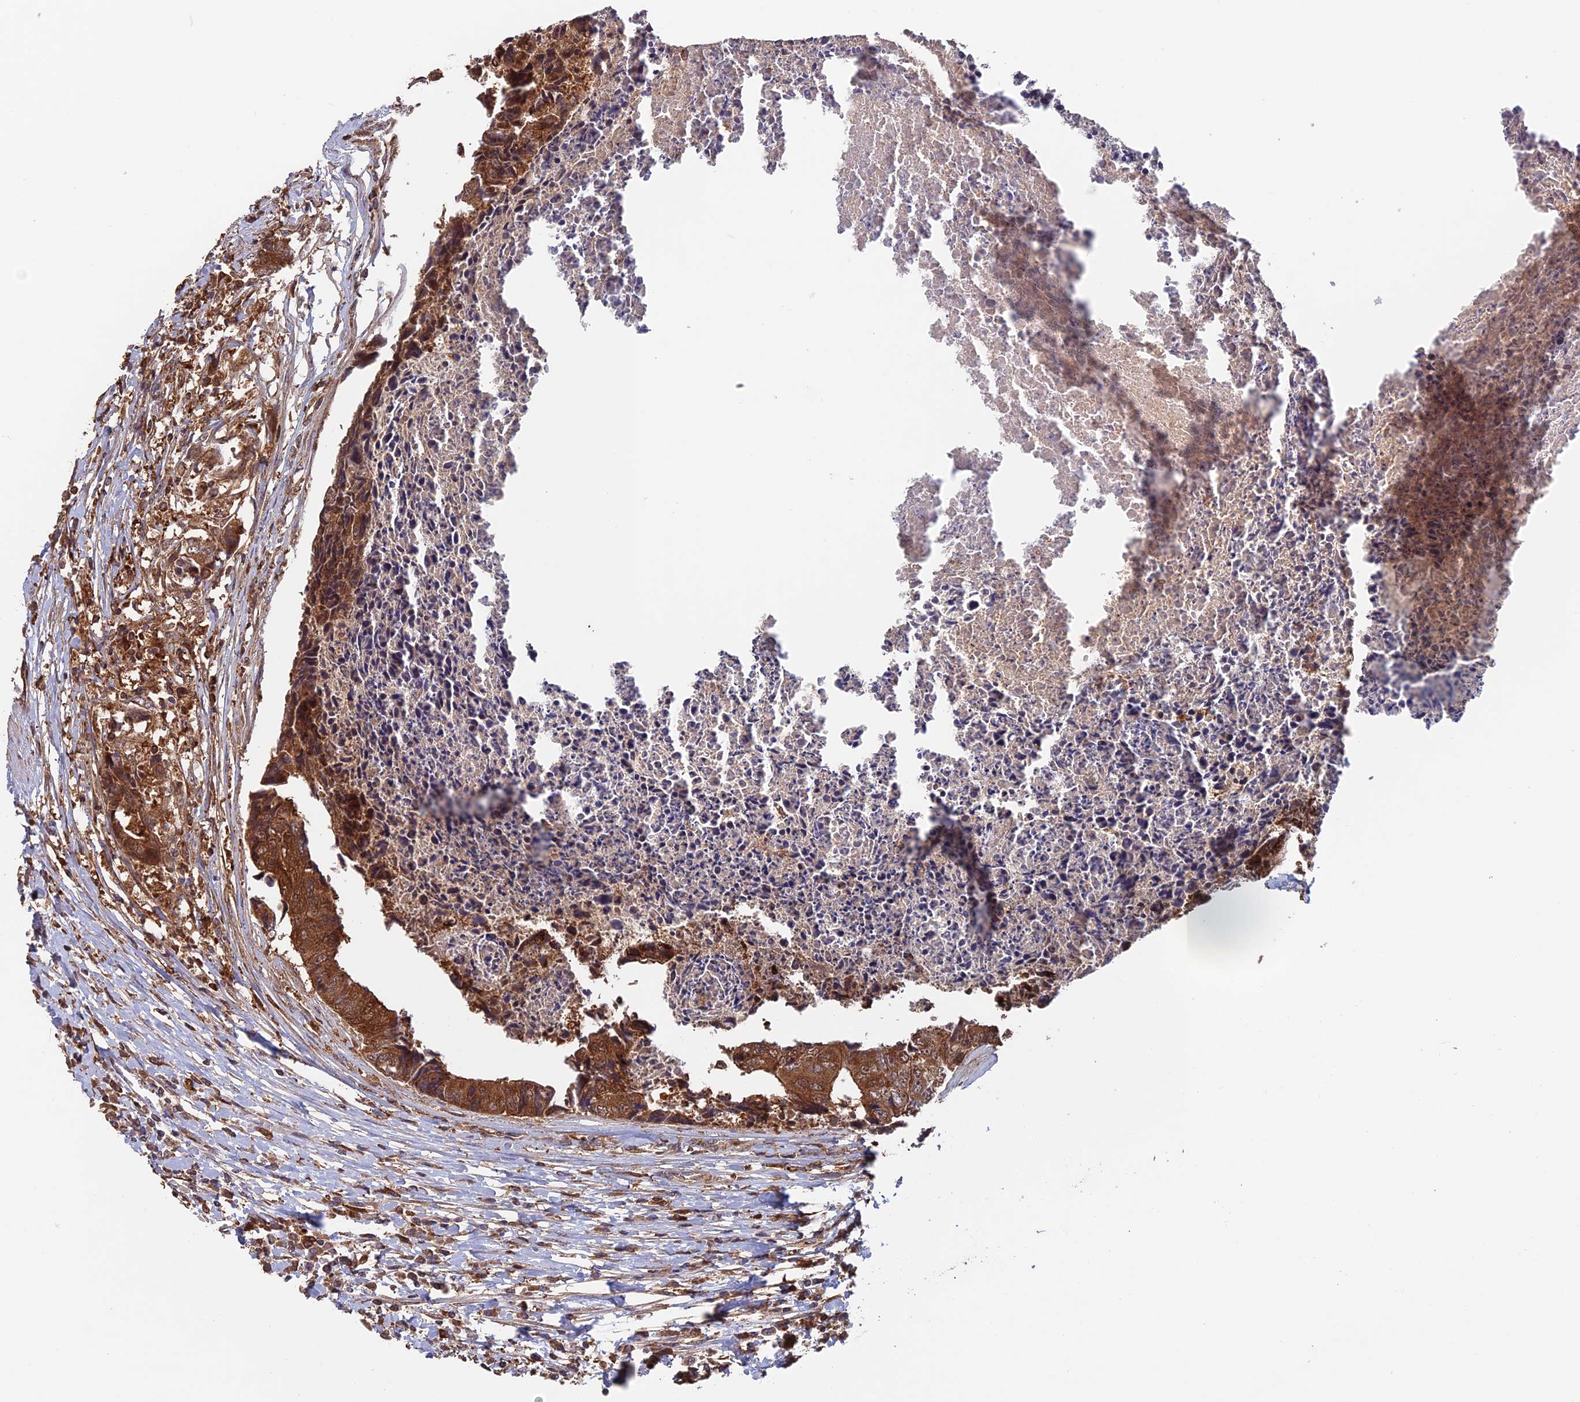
{"staining": {"intensity": "strong", "quantity": ">75%", "location": "cytoplasmic/membranous"}, "tissue": "colorectal cancer", "cell_type": "Tumor cells", "image_type": "cancer", "snomed": [{"axis": "morphology", "description": "Adenocarcinoma, NOS"}, {"axis": "topography", "description": "Rectum"}], "caption": "Immunohistochemistry (IHC) of colorectal cancer demonstrates high levels of strong cytoplasmic/membranous staining in approximately >75% of tumor cells.", "gene": "DTYMK", "patient": {"sex": "male", "age": 84}}